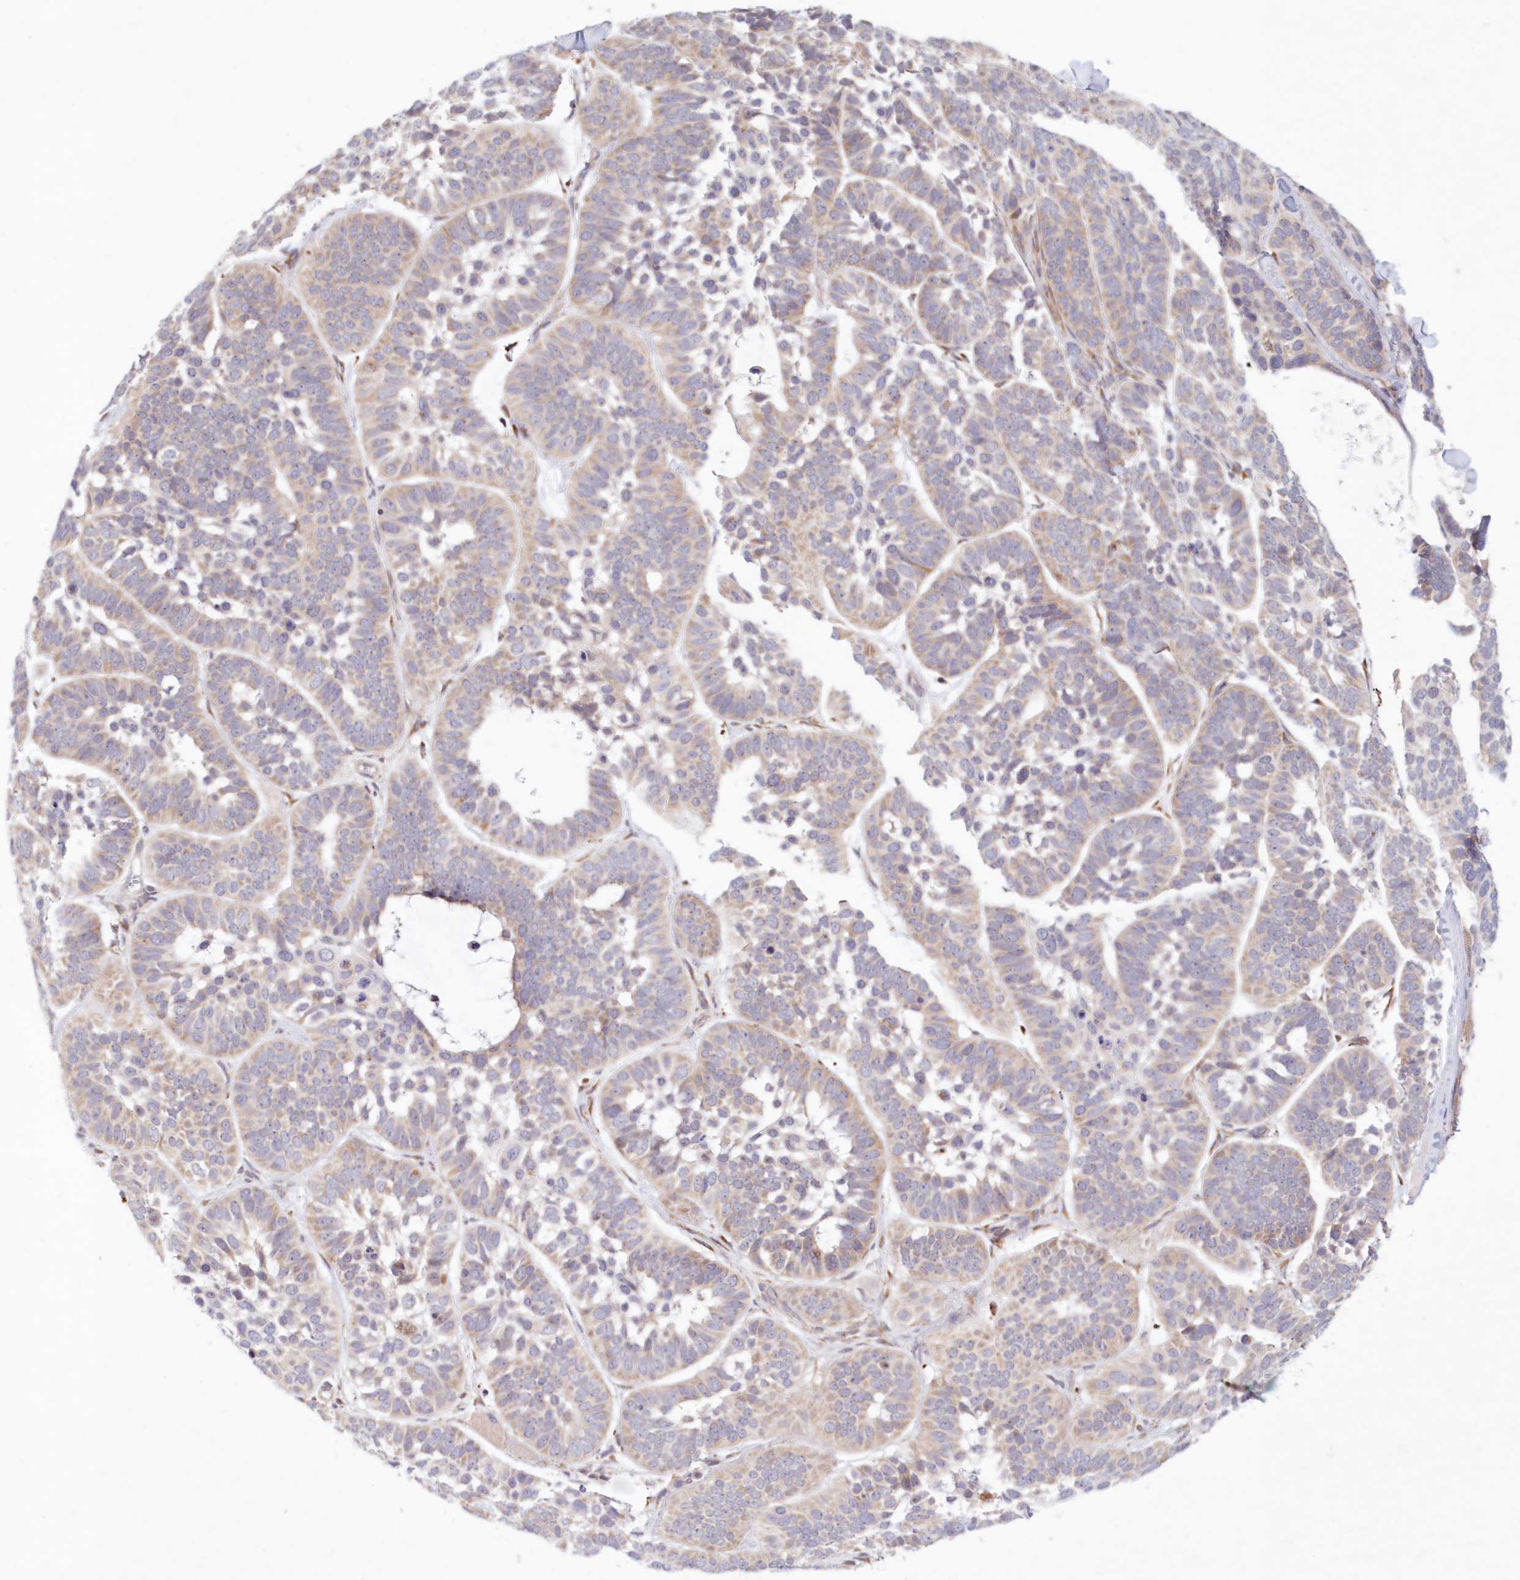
{"staining": {"intensity": "weak", "quantity": "<25%", "location": "cytoplasmic/membranous"}, "tissue": "skin cancer", "cell_type": "Tumor cells", "image_type": "cancer", "snomed": [{"axis": "morphology", "description": "Basal cell carcinoma"}, {"axis": "topography", "description": "Skin"}], "caption": "The photomicrograph displays no staining of tumor cells in basal cell carcinoma (skin). (Brightfield microscopy of DAB immunohistochemistry at high magnification).", "gene": "PCYOX1L", "patient": {"sex": "male", "age": 62}}